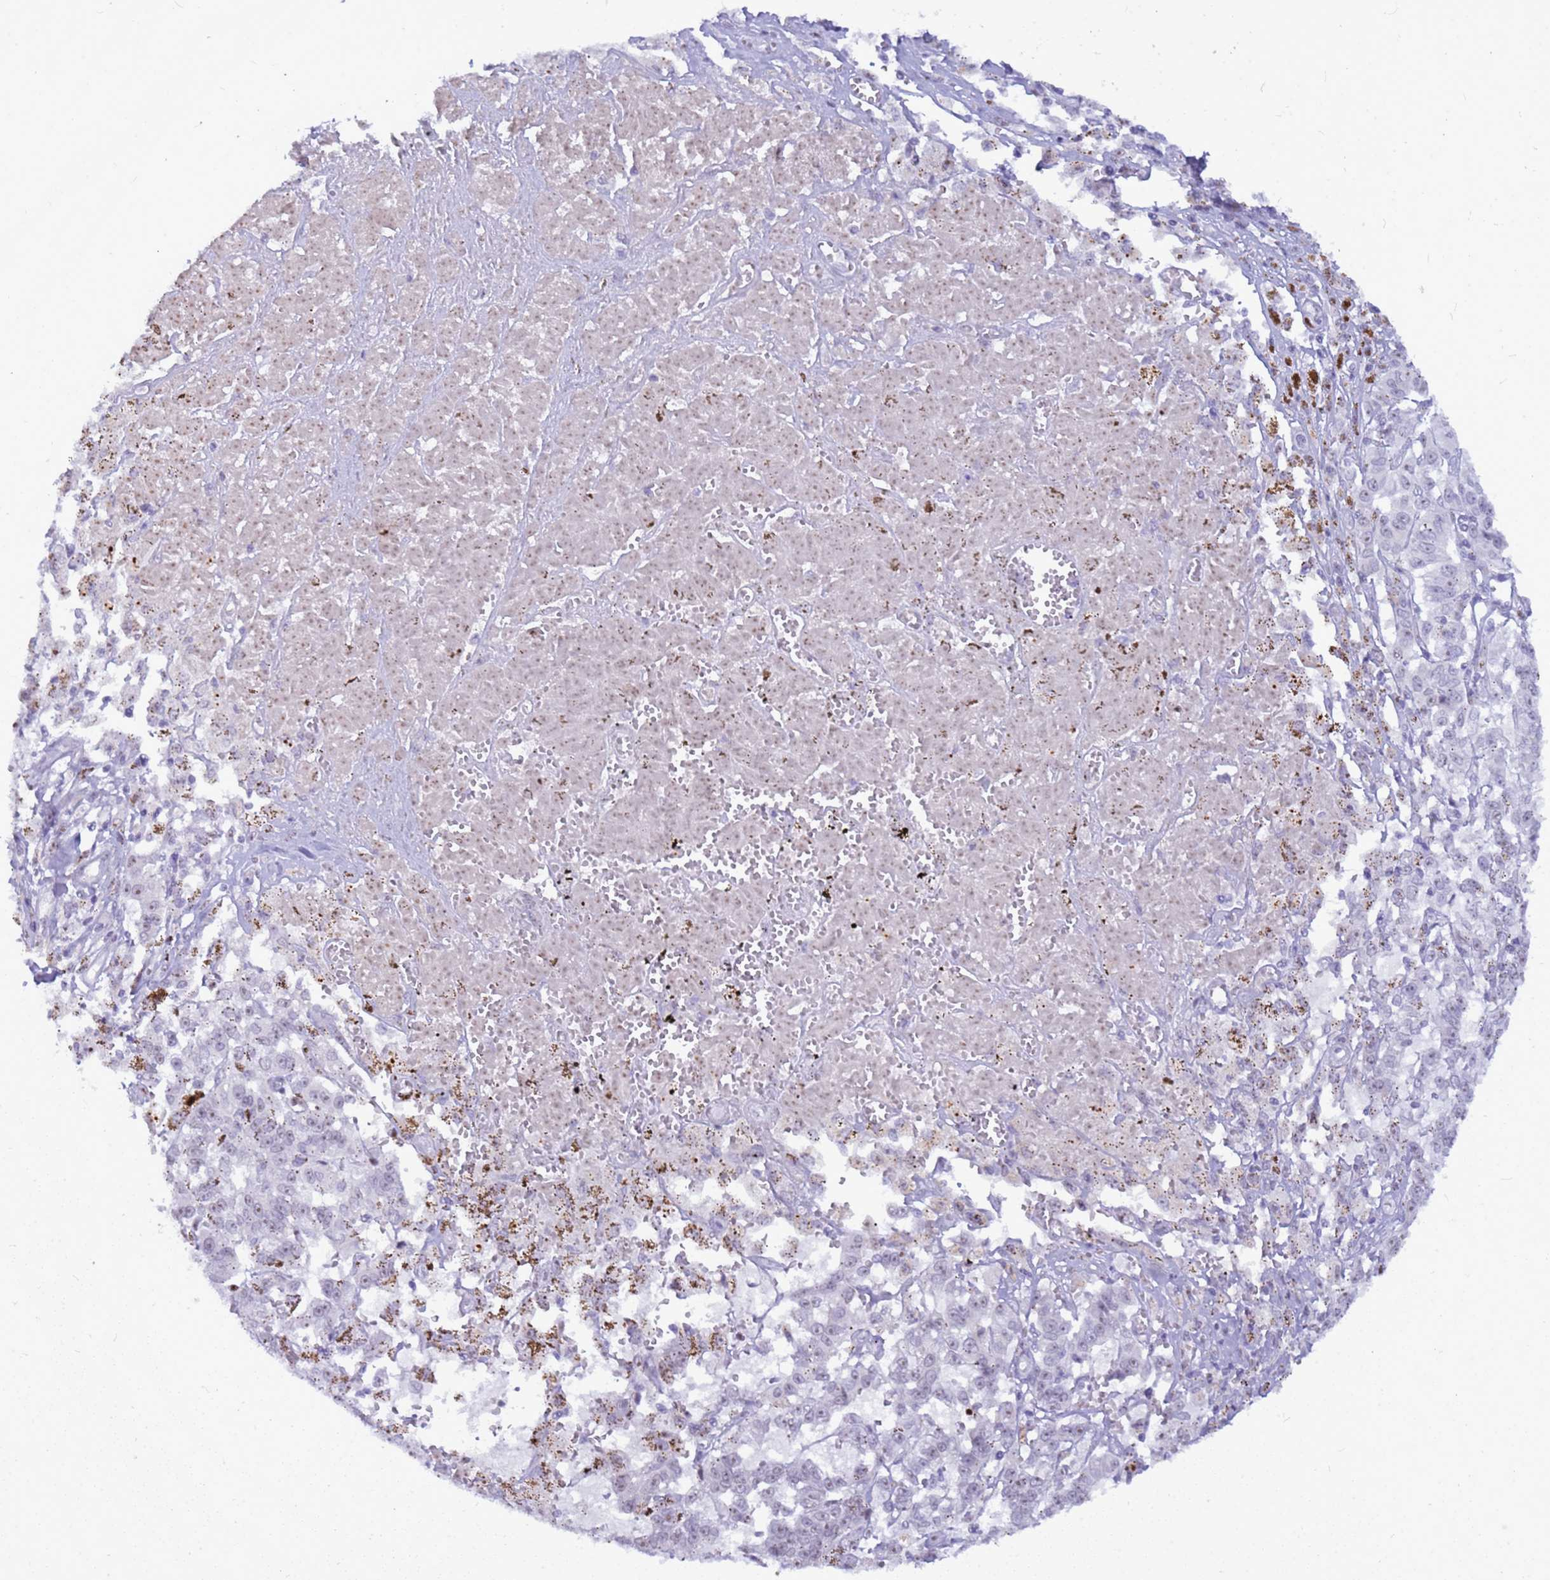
{"staining": {"intensity": "weak", "quantity": "25%-75%", "location": "nuclear"}, "tissue": "melanoma", "cell_type": "Tumor cells", "image_type": "cancer", "snomed": [{"axis": "morphology", "description": "Malignant melanoma, NOS"}, {"axis": "topography", "description": "Skin"}], "caption": "Human malignant melanoma stained with a brown dye exhibits weak nuclear positive positivity in approximately 25%-75% of tumor cells.", "gene": "DMRTC2", "patient": {"sex": "female", "age": 72}}